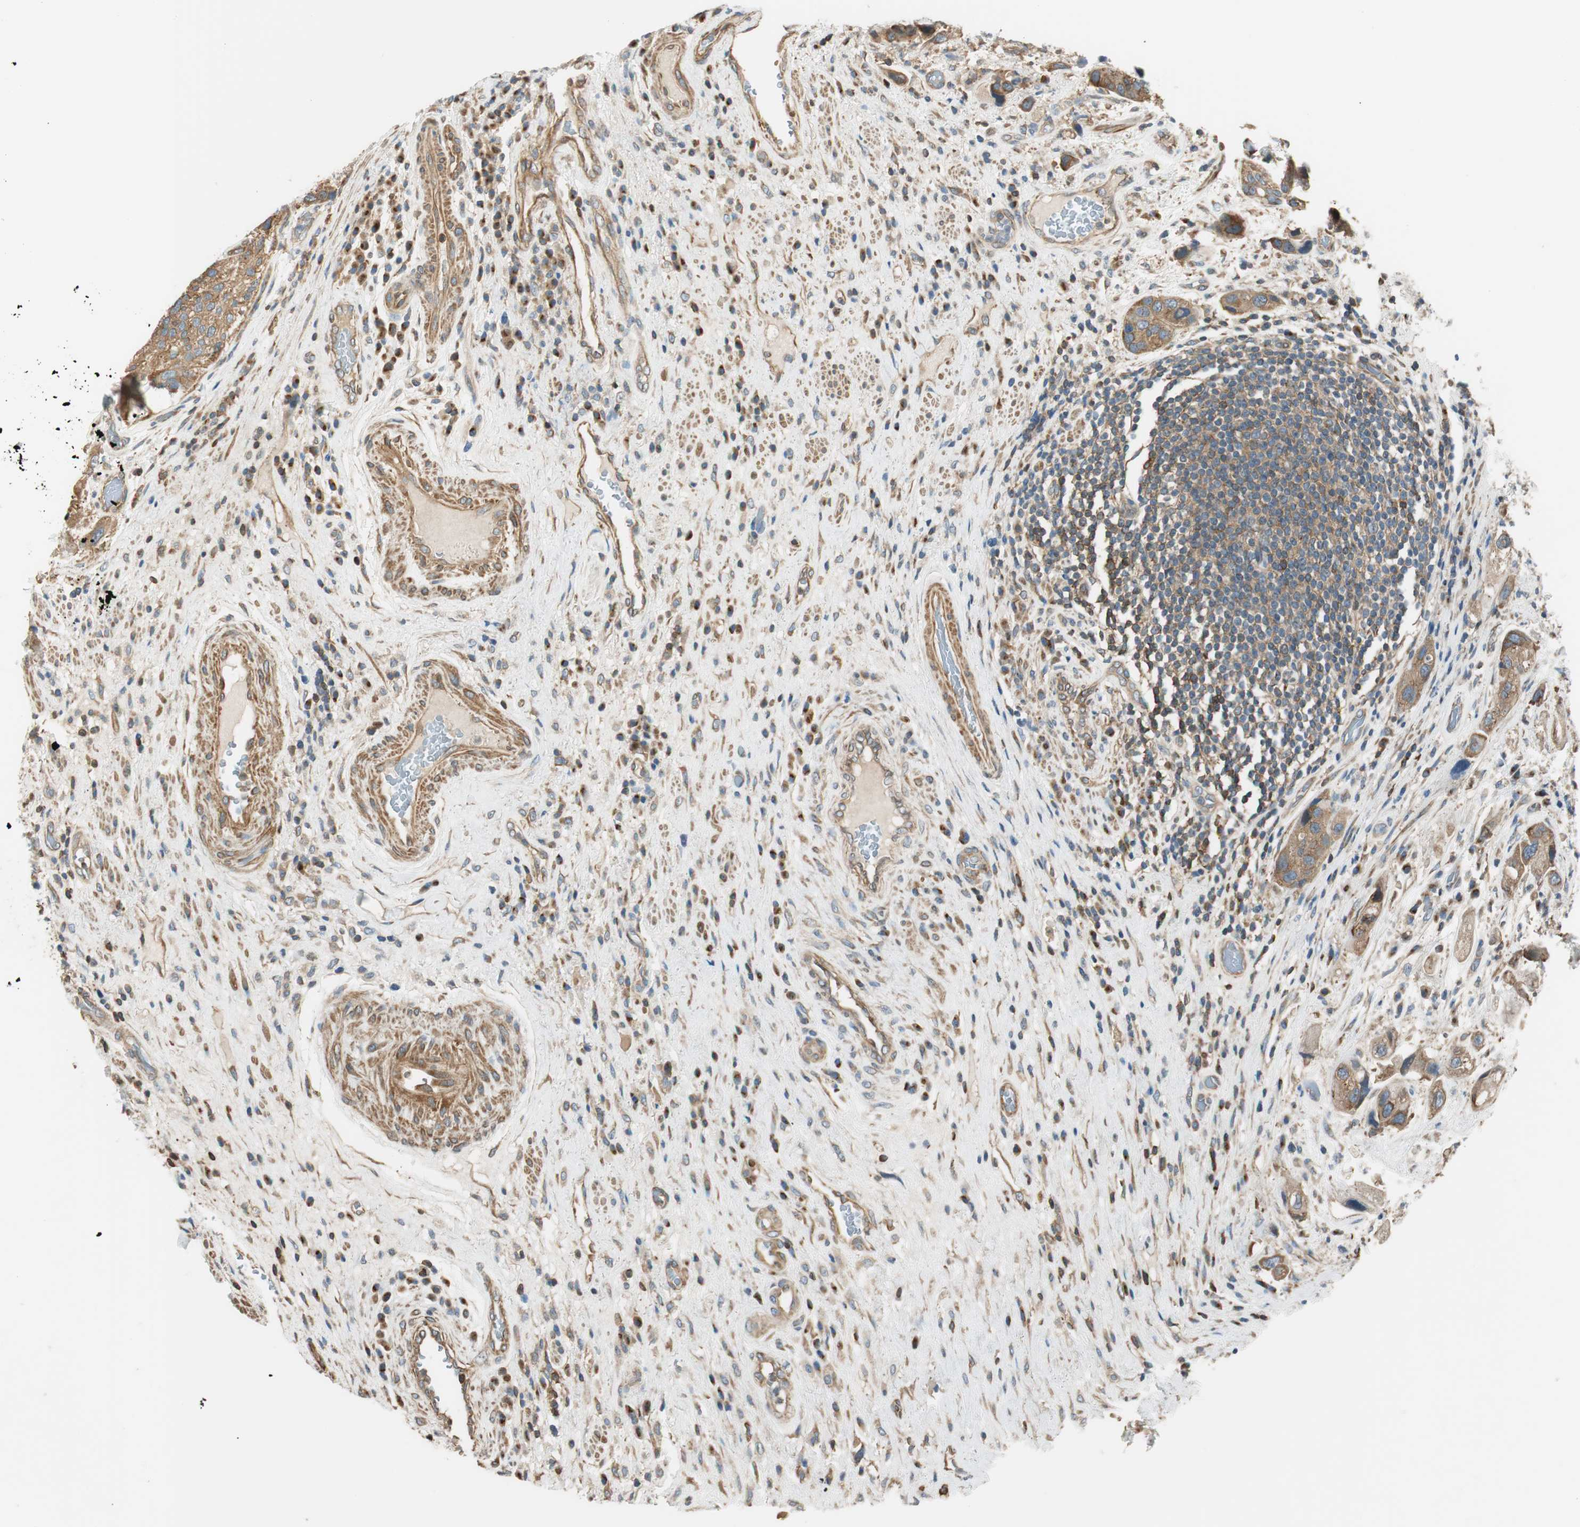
{"staining": {"intensity": "moderate", "quantity": ">75%", "location": "cytoplasmic/membranous"}, "tissue": "urothelial cancer", "cell_type": "Tumor cells", "image_type": "cancer", "snomed": [{"axis": "morphology", "description": "Urothelial carcinoma, High grade"}, {"axis": "topography", "description": "Urinary bladder"}], "caption": "High-grade urothelial carcinoma stained with a protein marker exhibits moderate staining in tumor cells.", "gene": "PI4K2B", "patient": {"sex": "female", "age": 64}}